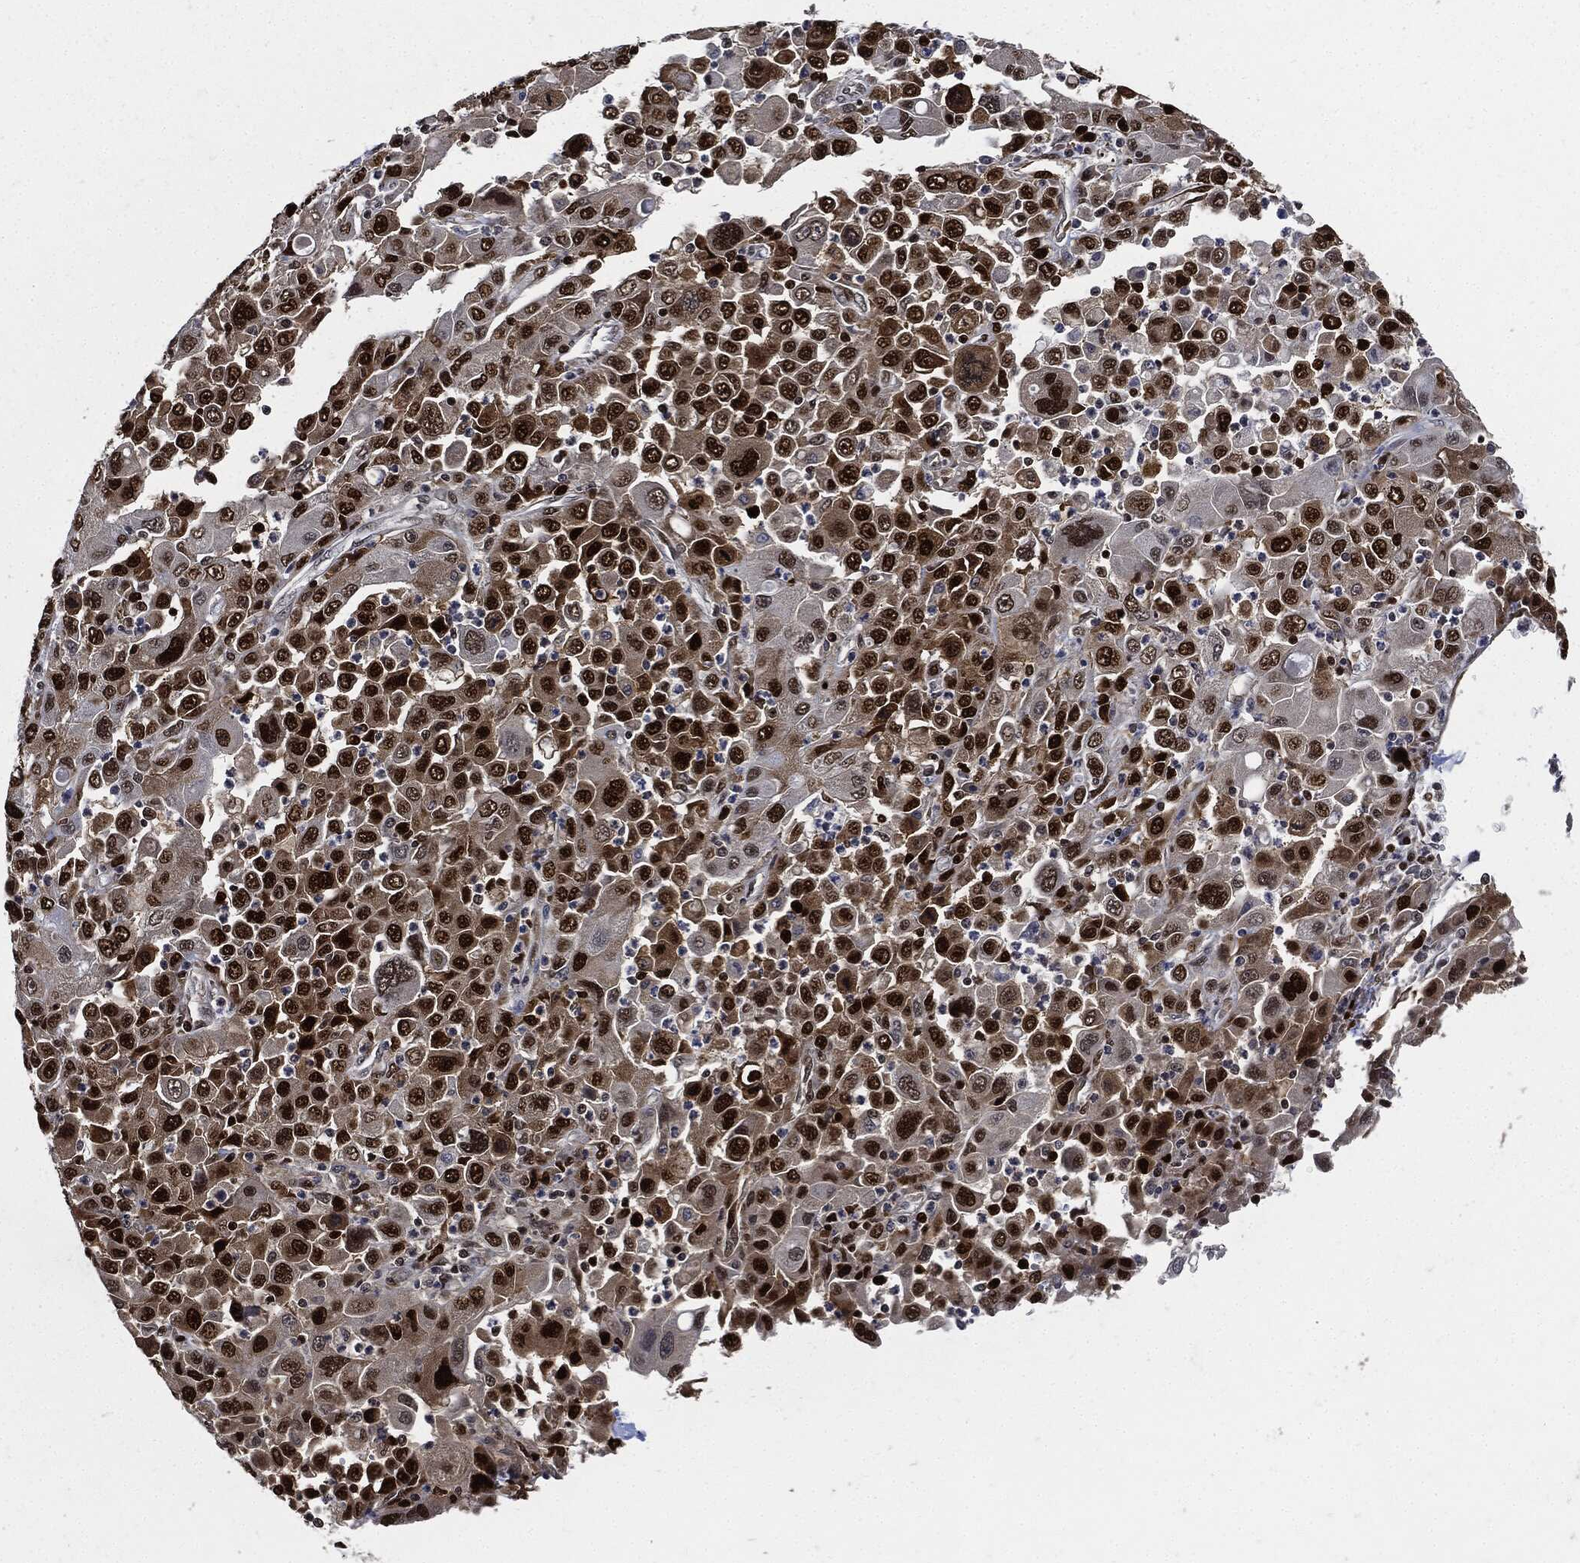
{"staining": {"intensity": "strong", "quantity": ">75%", "location": "nuclear"}, "tissue": "stomach cancer", "cell_type": "Tumor cells", "image_type": "cancer", "snomed": [{"axis": "morphology", "description": "Adenocarcinoma, NOS"}, {"axis": "topography", "description": "Stomach"}], "caption": "Tumor cells display high levels of strong nuclear positivity in approximately >75% of cells in stomach cancer. (DAB (3,3'-diaminobenzidine) IHC with brightfield microscopy, high magnification).", "gene": "PCNA", "patient": {"sex": "male", "age": 56}}